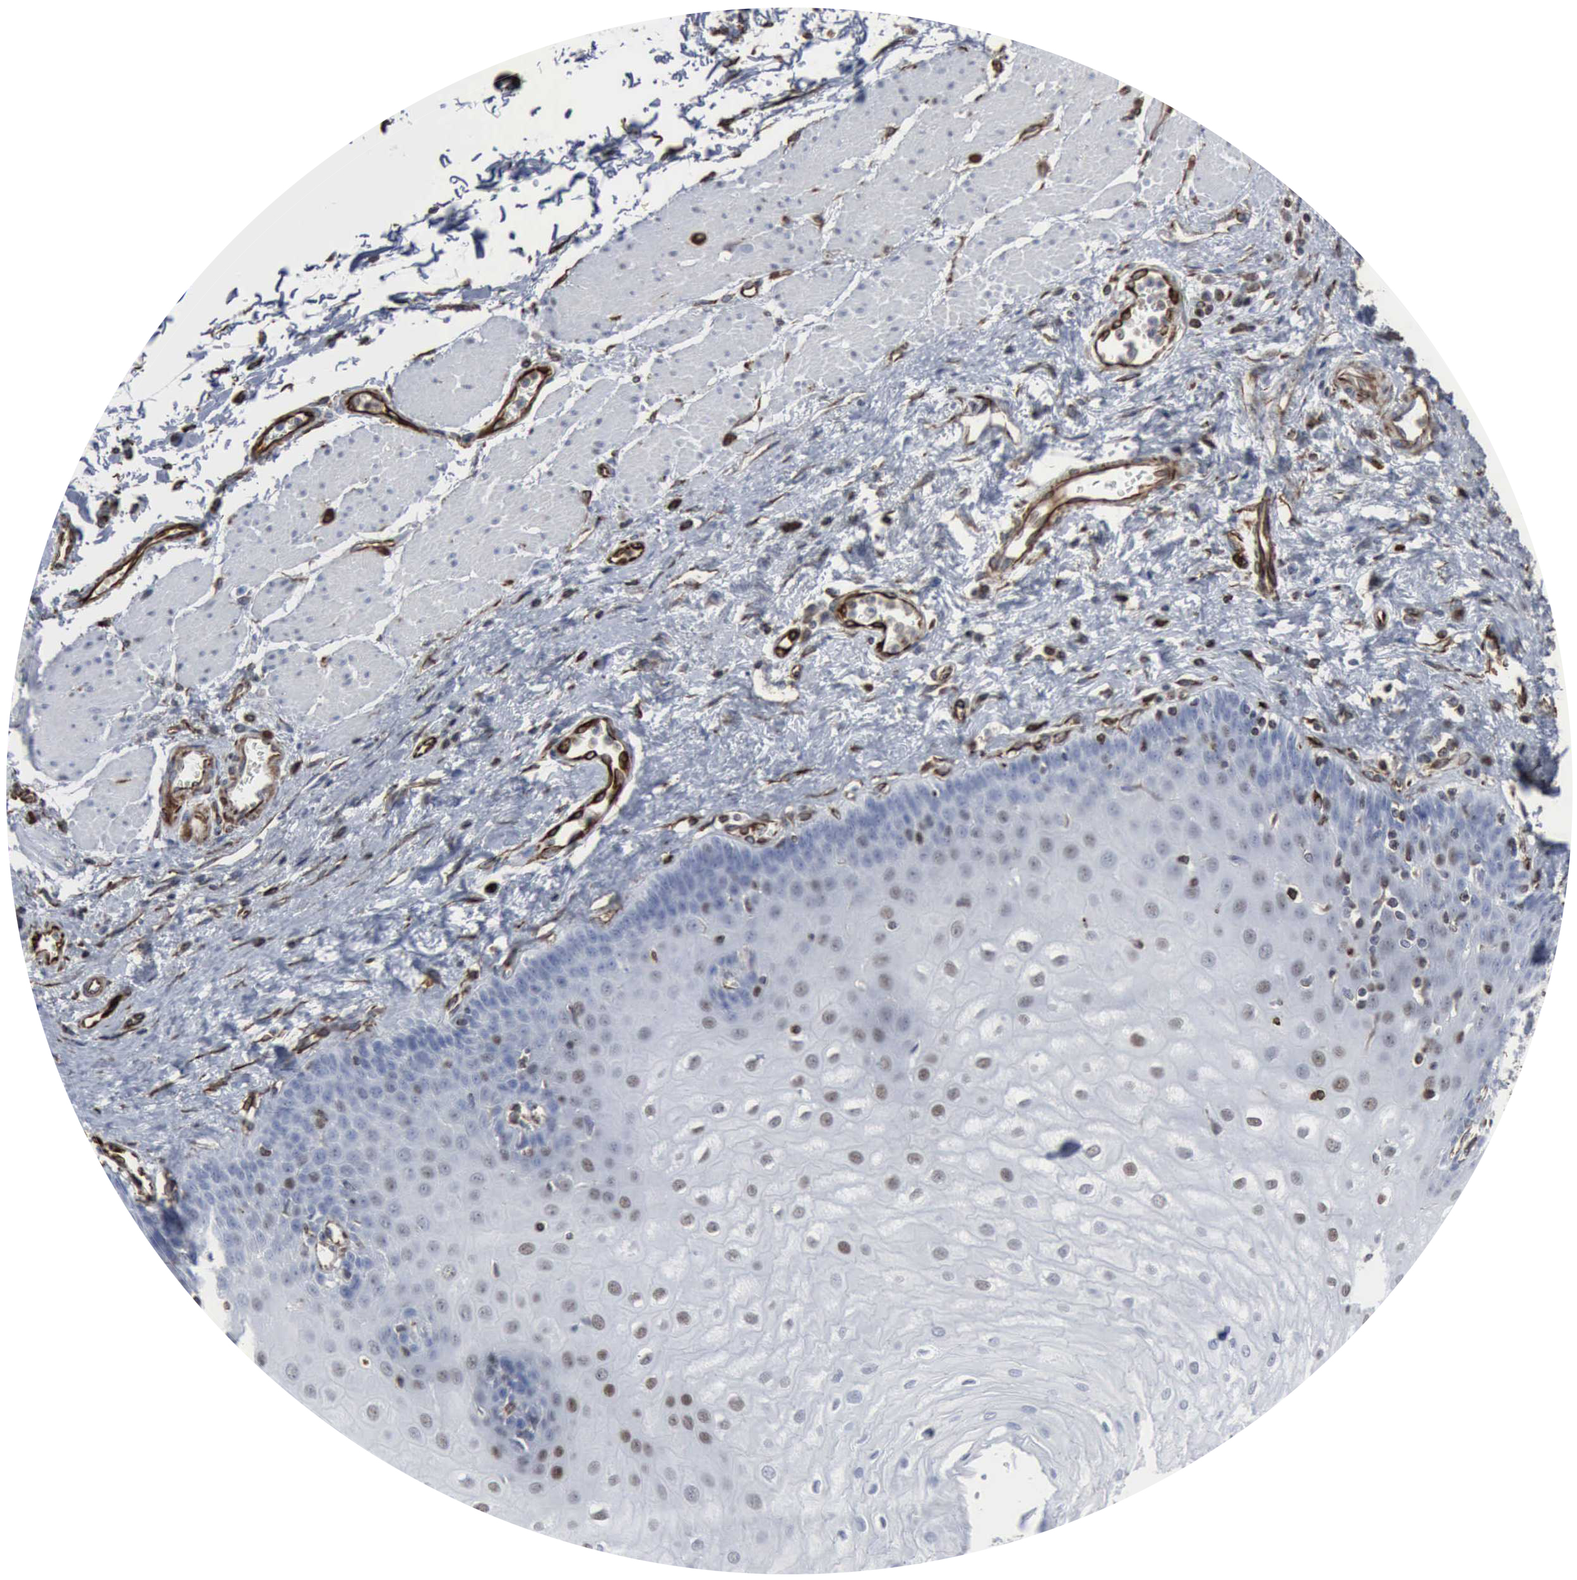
{"staining": {"intensity": "weak", "quantity": "<25%", "location": "nuclear"}, "tissue": "esophagus", "cell_type": "Squamous epithelial cells", "image_type": "normal", "snomed": [{"axis": "morphology", "description": "Normal tissue, NOS"}, {"axis": "topography", "description": "Esophagus"}], "caption": "There is no significant positivity in squamous epithelial cells of esophagus. (DAB (3,3'-diaminobenzidine) immunohistochemistry with hematoxylin counter stain).", "gene": "CCNE1", "patient": {"sex": "male", "age": 65}}